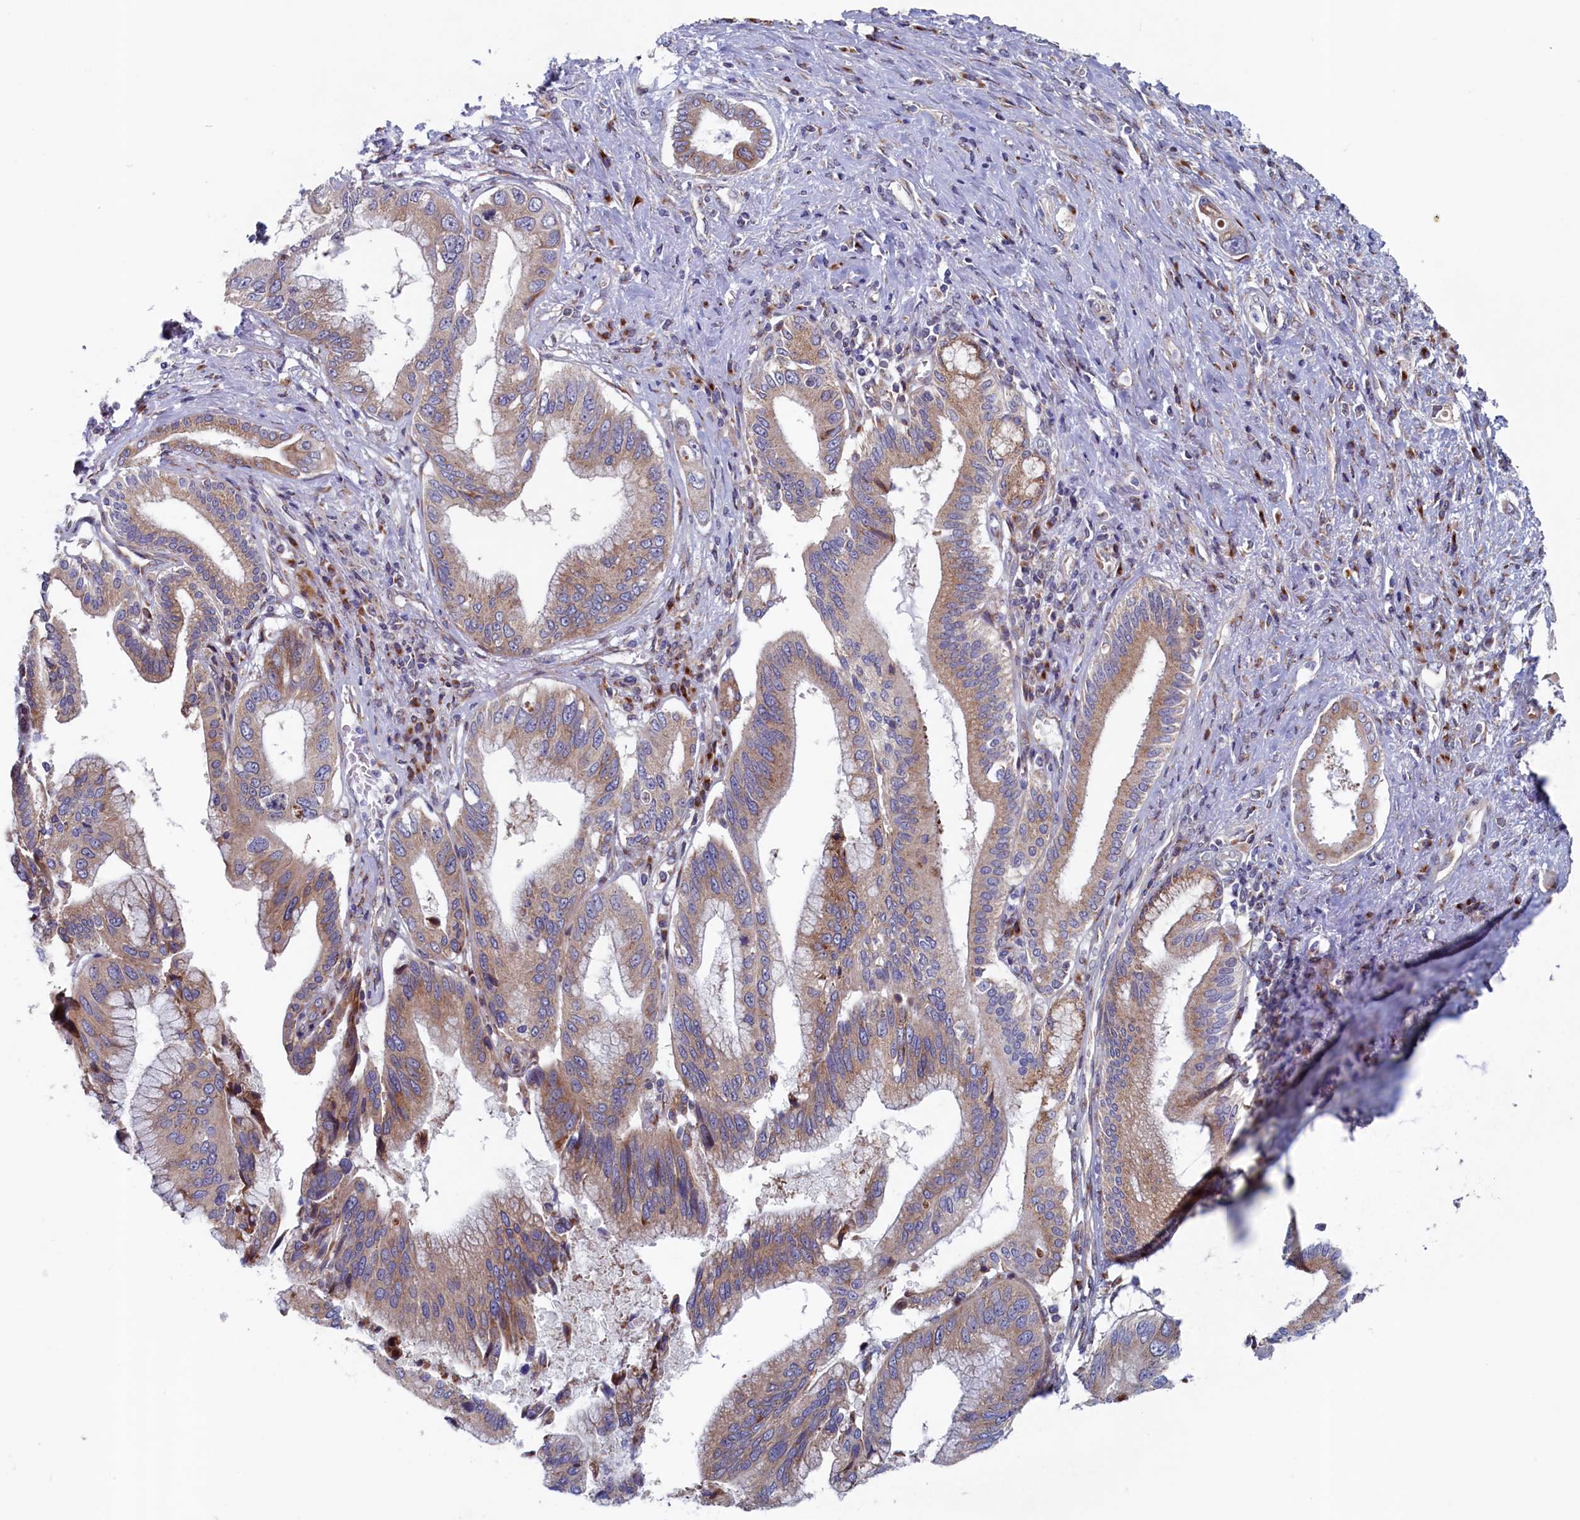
{"staining": {"intensity": "moderate", "quantity": ">75%", "location": "cytoplasmic/membranous"}, "tissue": "pancreatic cancer", "cell_type": "Tumor cells", "image_type": "cancer", "snomed": [{"axis": "morphology", "description": "Inflammation, NOS"}, {"axis": "morphology", "description": "Adenocarcinoma, NOS"}, {"axis": "topography", "description": "Pancreas"}], "caption": "Tumor cells exhibit moderate cytoplasmic/membranous positivity in approximately >75% of cells in pancreatic cancer (adenocarcinoma).", "gene": "MTFMT", "patient": {"sex": "female", "age": 56}}